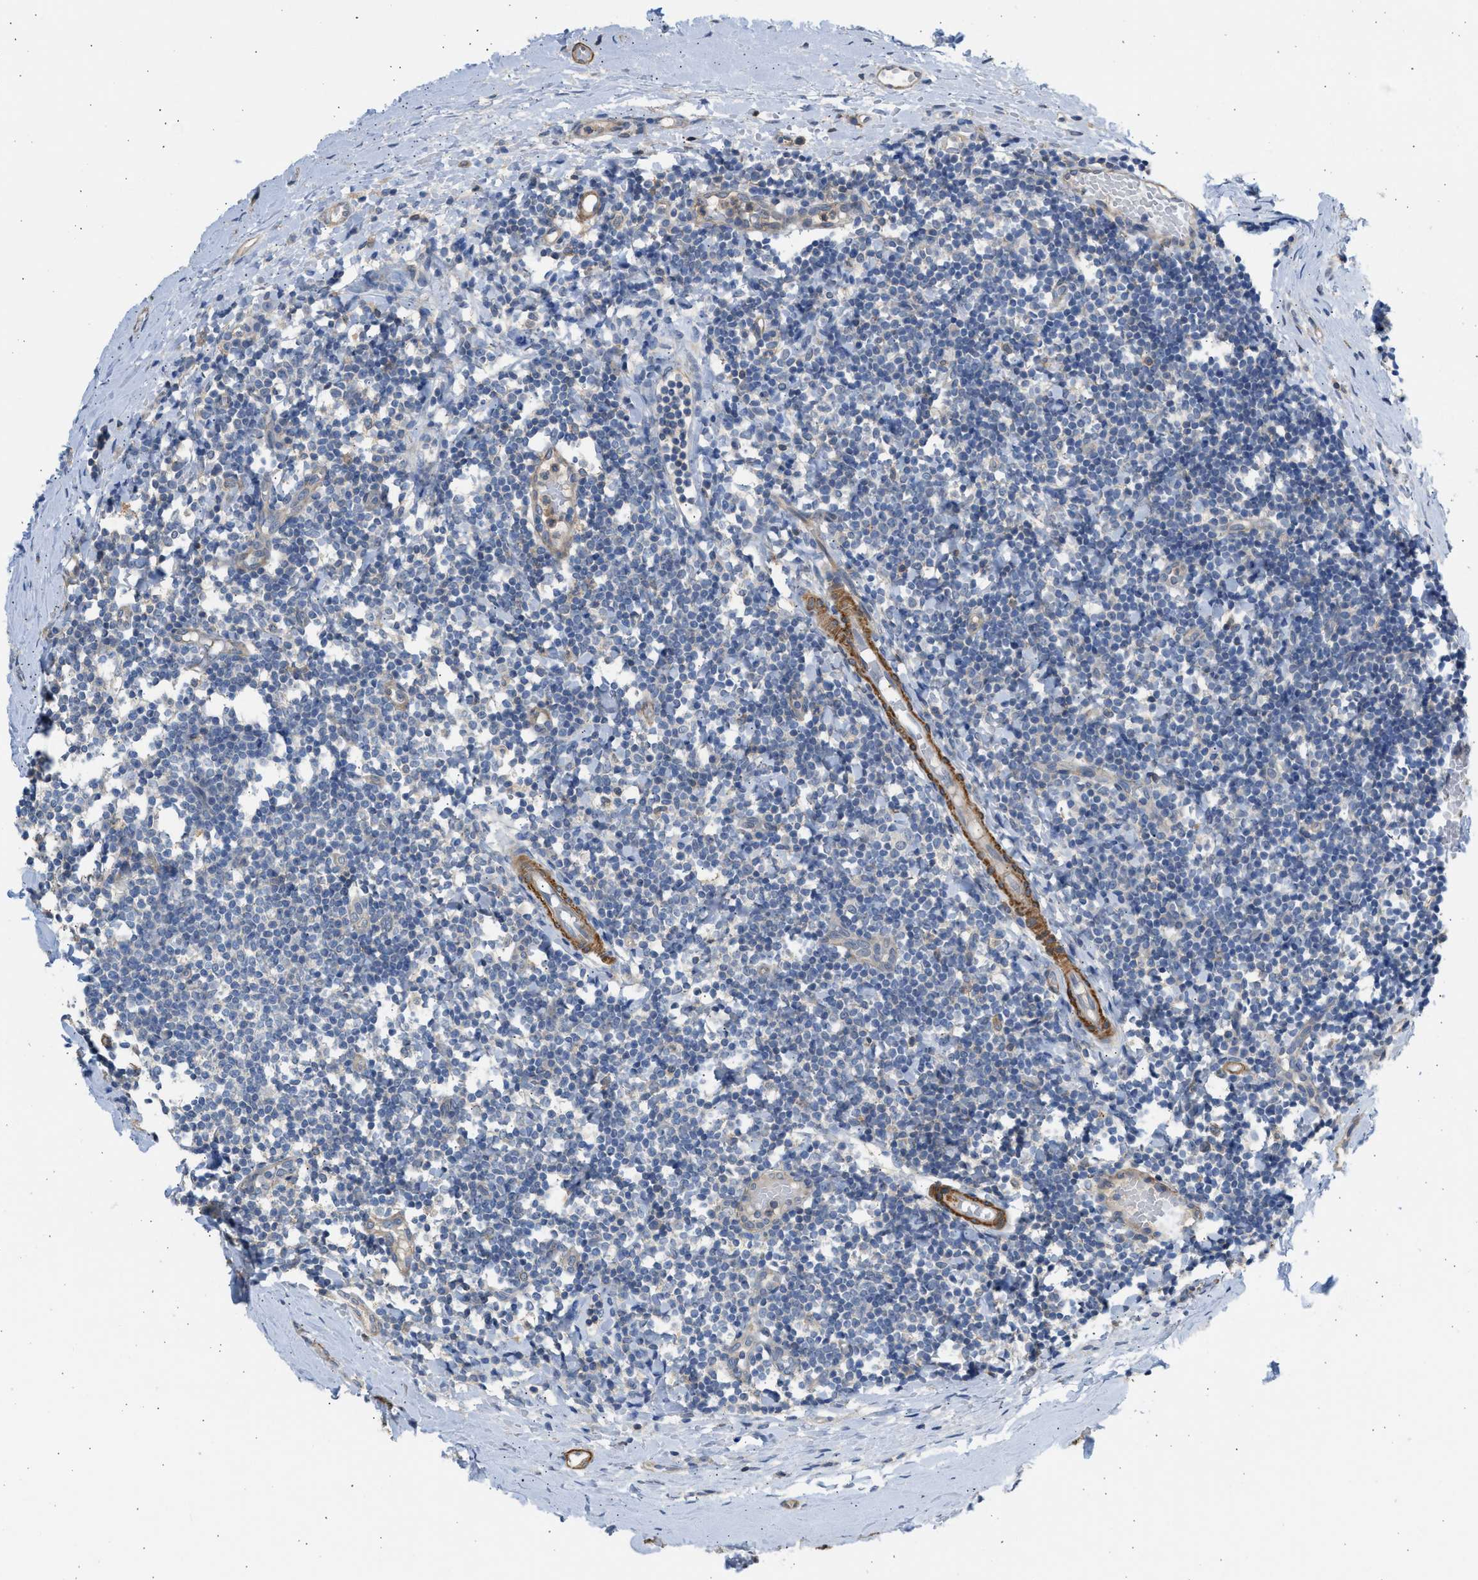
{"staining": {"intensity": "negative", "quantity": "none", "location": "none"}, "tissue": "tonsil", "cell_type": "Germinal center cells", "image_type": "normal", "snomed": [{"axis": "morphology", "description": "Normal tissue, NOS"}, {"axis": "topography", "description": "Tonsil"}], "caption": "IHC histopathology image of benign tonsil: tonsil stained with DAB (3,3'-diaminobenzidine) demonstrates no significant protein positivity in germinal center cells.", "gene": "PCNX3", "patient": {"sex": "female", "age": 19}}